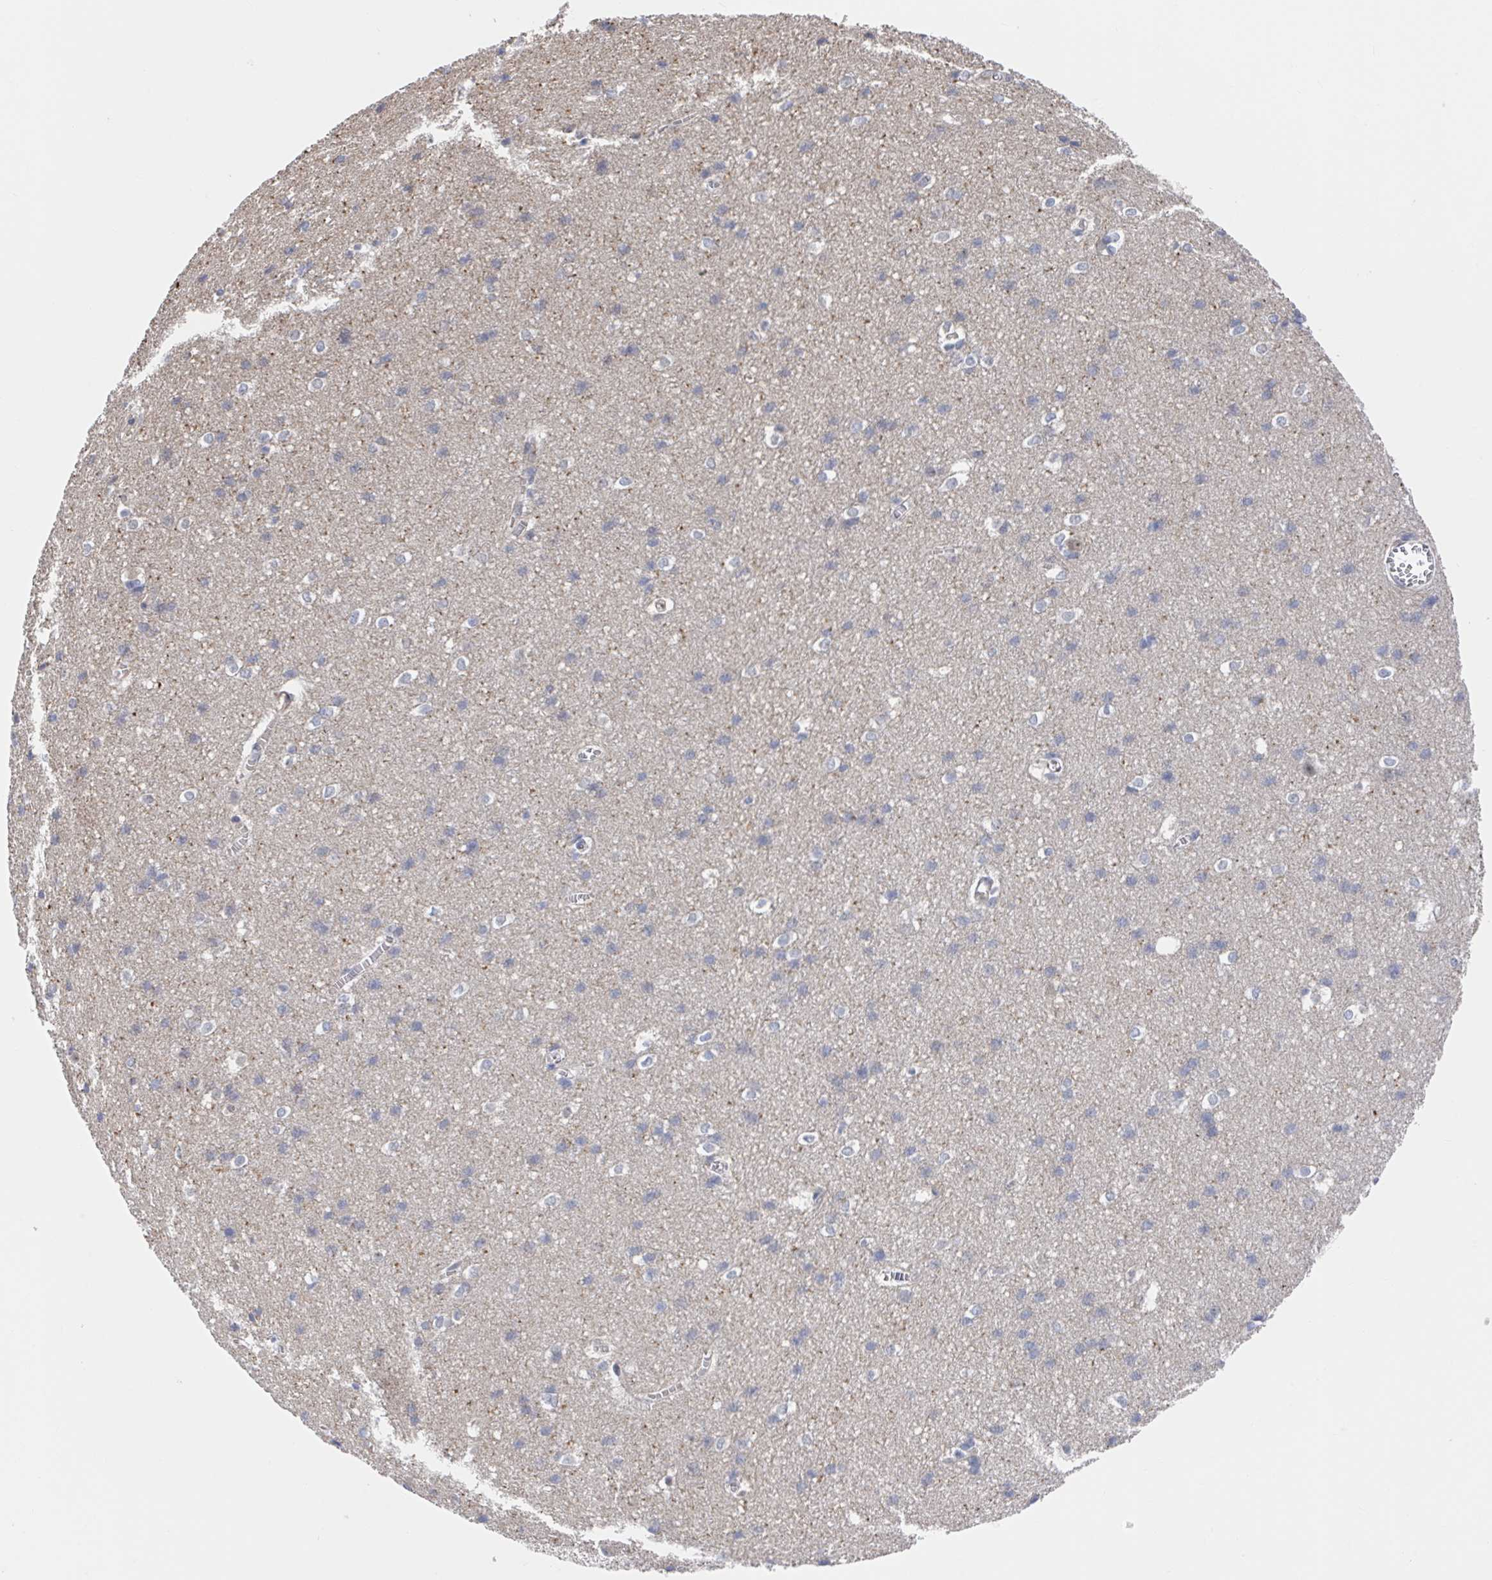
{"staining": {"intensity": "negative", "quantity": "none", "location": "none"}, "tissue": "cerebral cortex", "cell_type": "Endothelial cells", "image_type": "normal", "snomed": [{"axis": "morphology", "description": "Normal tissue, NOS"}, {"axis": "topography", "description": "Cerebral cortex"}], "caption": "This is a micrograph of immunohistochemistry staining of normal cerebral cortex, which shows no staining in endothelial cells.", "gene": "DHRS12", "patient": {"sex": "male", "age": 37}}